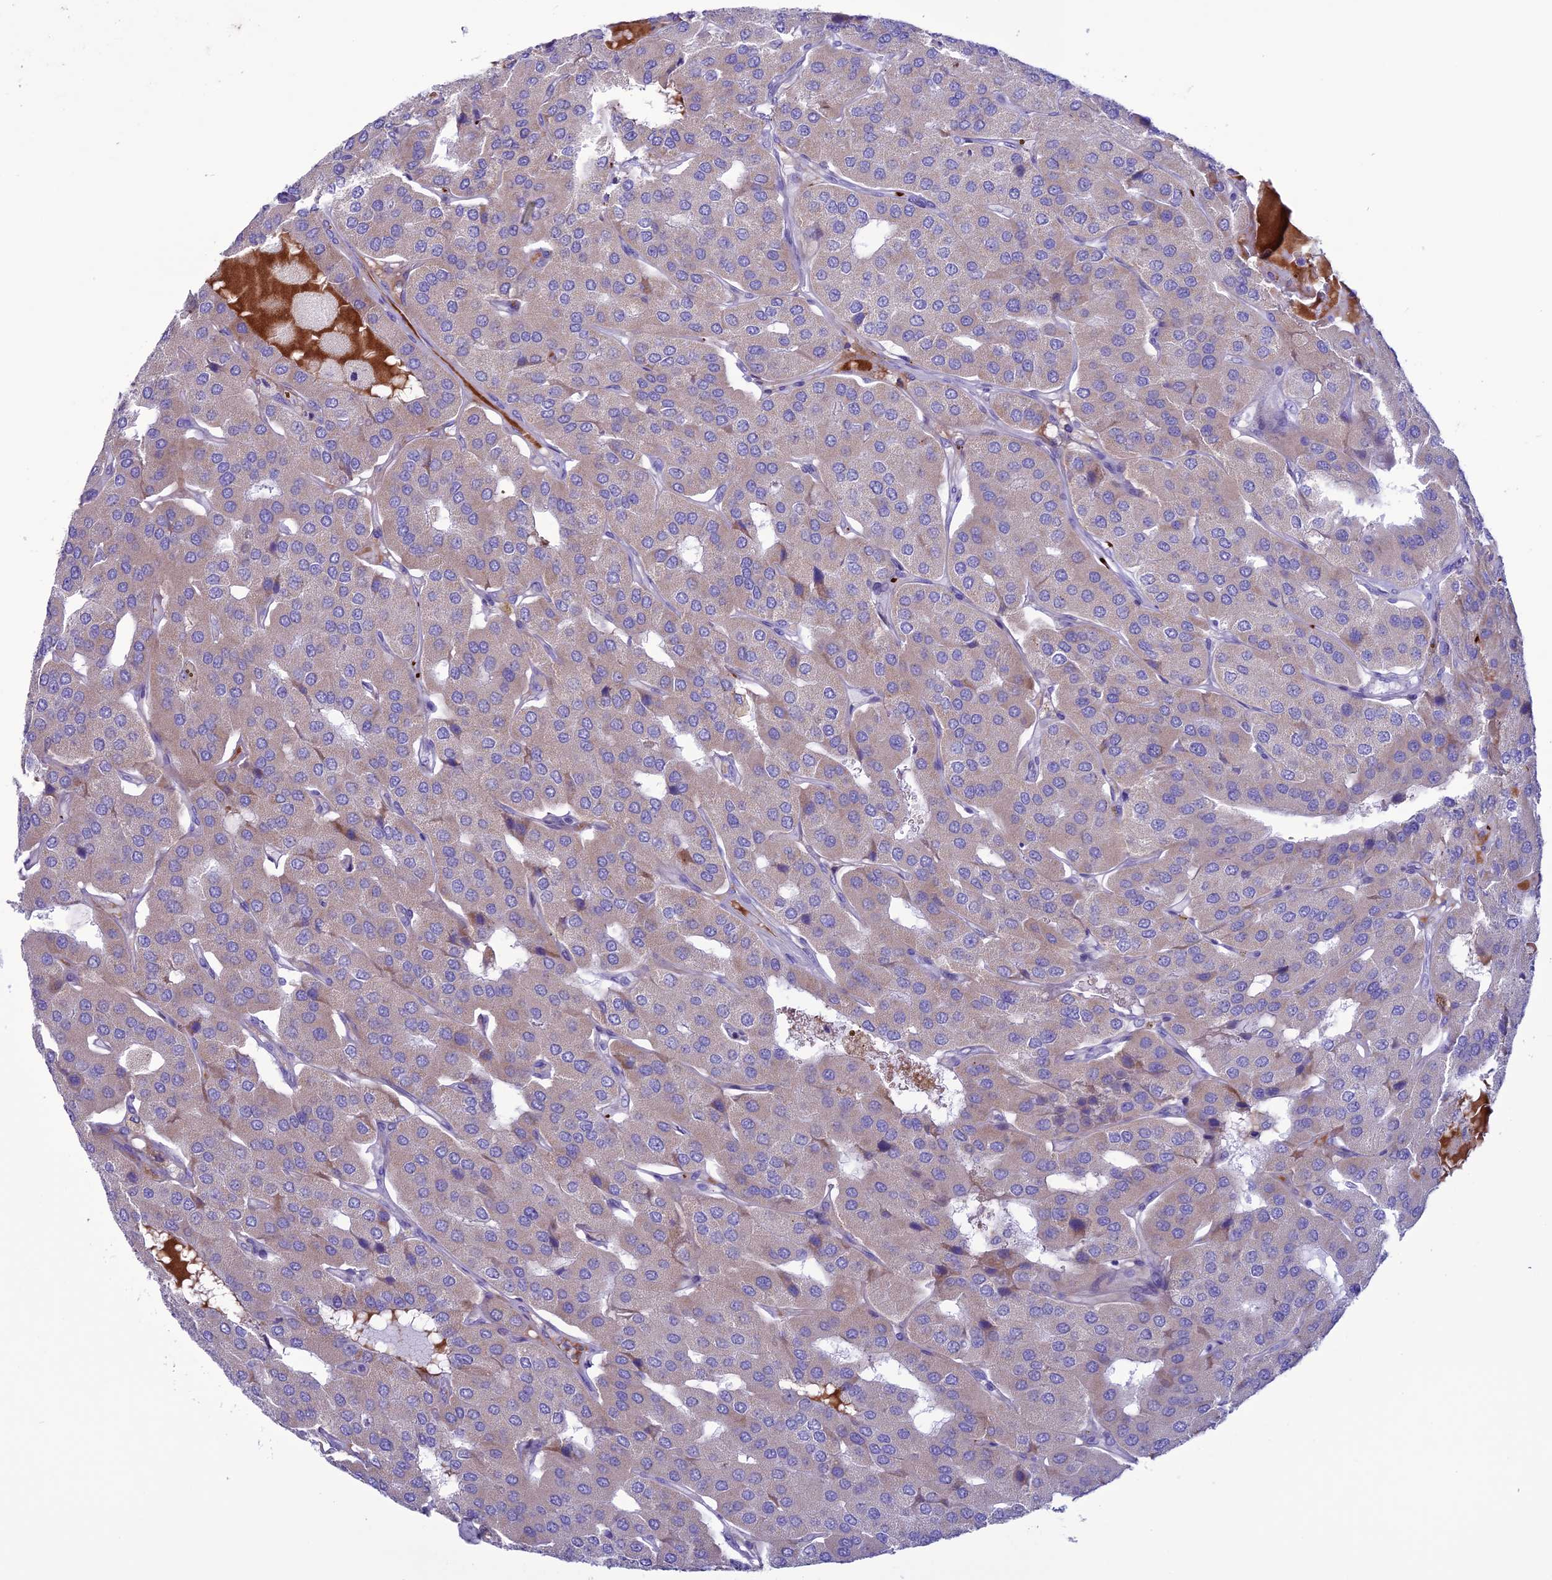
{"staining": {"intensity": "weak", "quantity": "25%-75%", "location": "cytoplasmic/membranous"}, "tissue": "parathyroid gland", "cell_type": "Glandular cells", "image_type": "normal", "snomed": [{"axis": "morphology", "description": "Normal tissue, NOS"}, {"axis": "morphology", "description": "Adenoma, NOS"}, {"axis": "topography", "description": "Parathyroid gland"}], "caption": "IHC (DAB) staining of unremarkable human parathyroid gland reveals weak cytoplasmic/membranous protein positivity in approximately 25%-75% of glandular cells. The staining was performed using DAB to visualize the protein expression in brown, while the nuclei were stained in blue with hematoxylin (Magnification: 20x).", "gene": "C21orf140", "patient": {"sex": "female", "age": 86}}